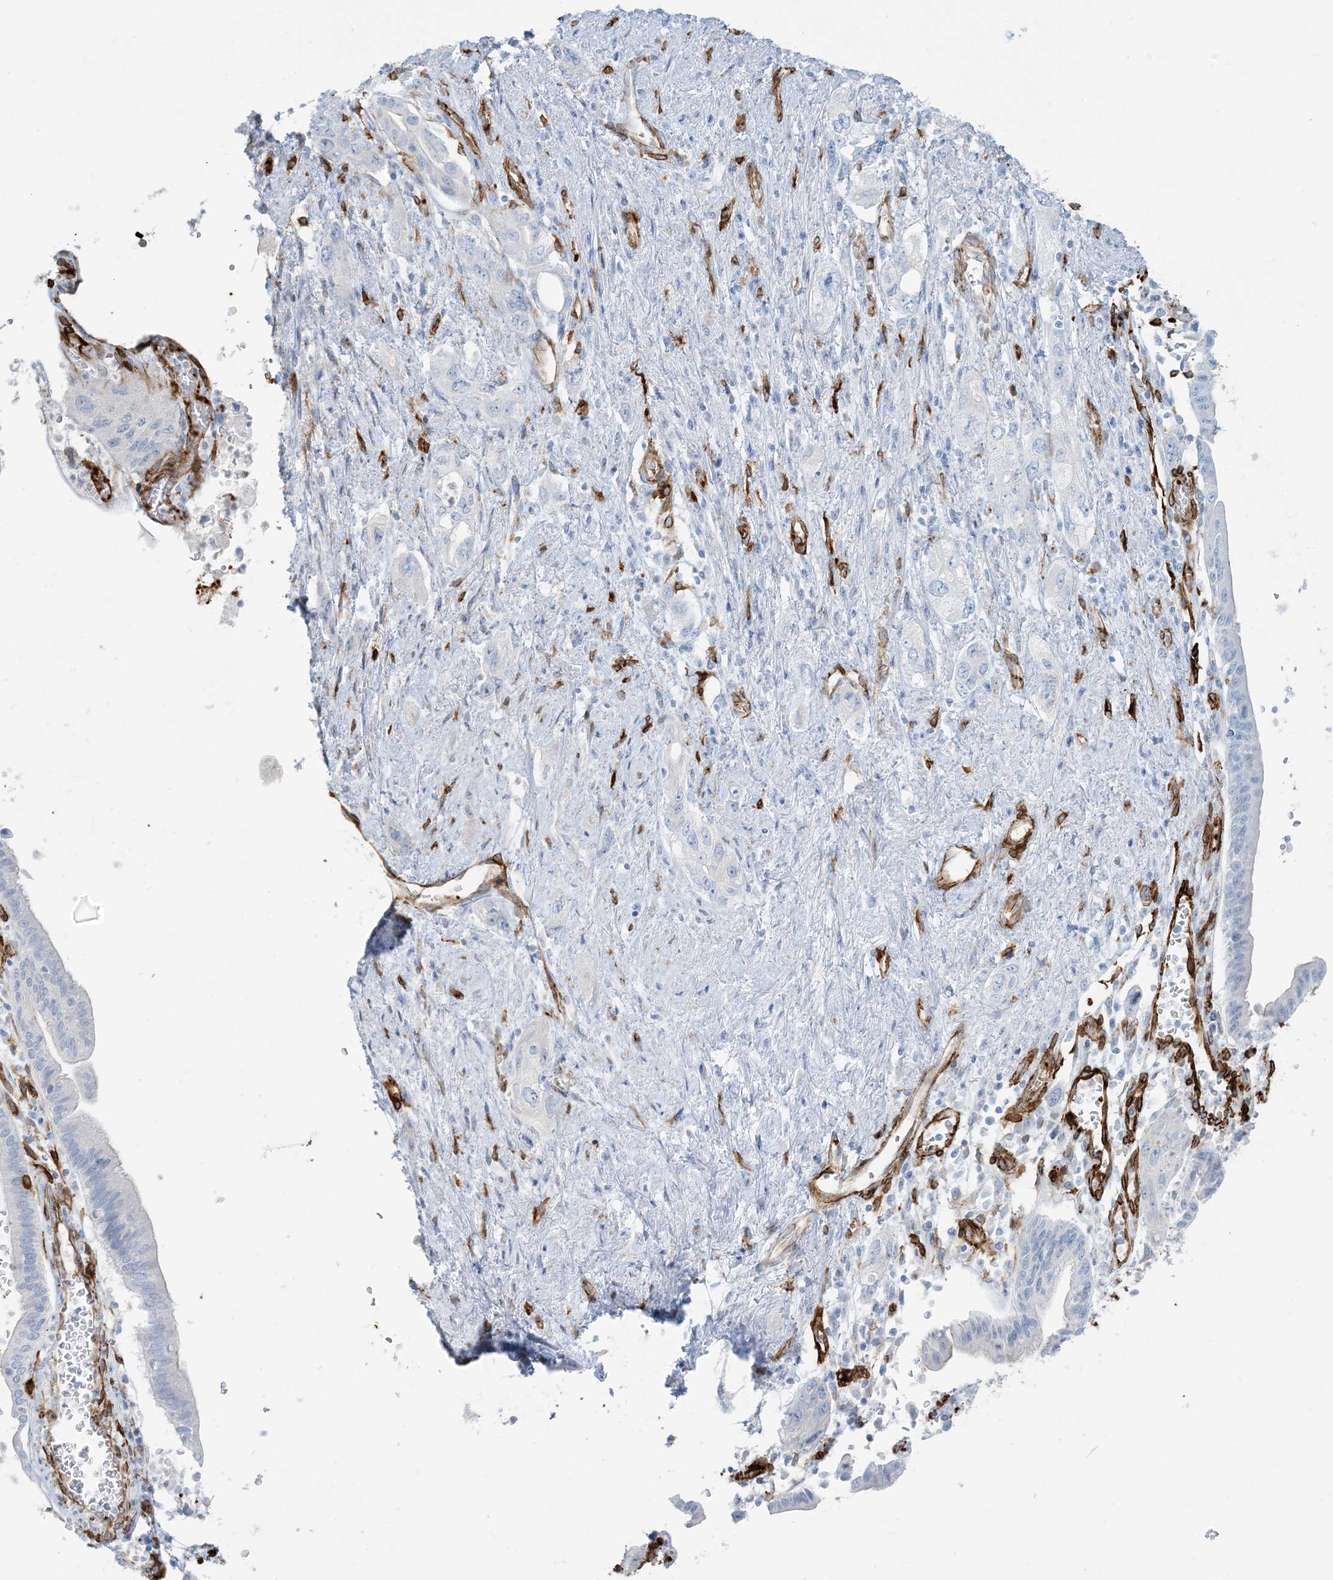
{"staining": {"intensity": "negative", "quantity": "none", "location": "none"}, "tissue": "pancreatic cancer", "cell_type": "Tumor cells", "image_type": "cancer", "snomed": [{"axis": "morphology", "description": "Adenocarcinoma, NOS"}, {"axis": "topography", "description": "Pancreas"}], "caption": "Tumor cells show no significant staining in pancreatic cancer. (DAB (3,3'-diaminobenzidine) immunohistochemistry (IHC), high magnification).", "gene": "EPS8L3", "patient": {"sex": "female", "age": 73}}